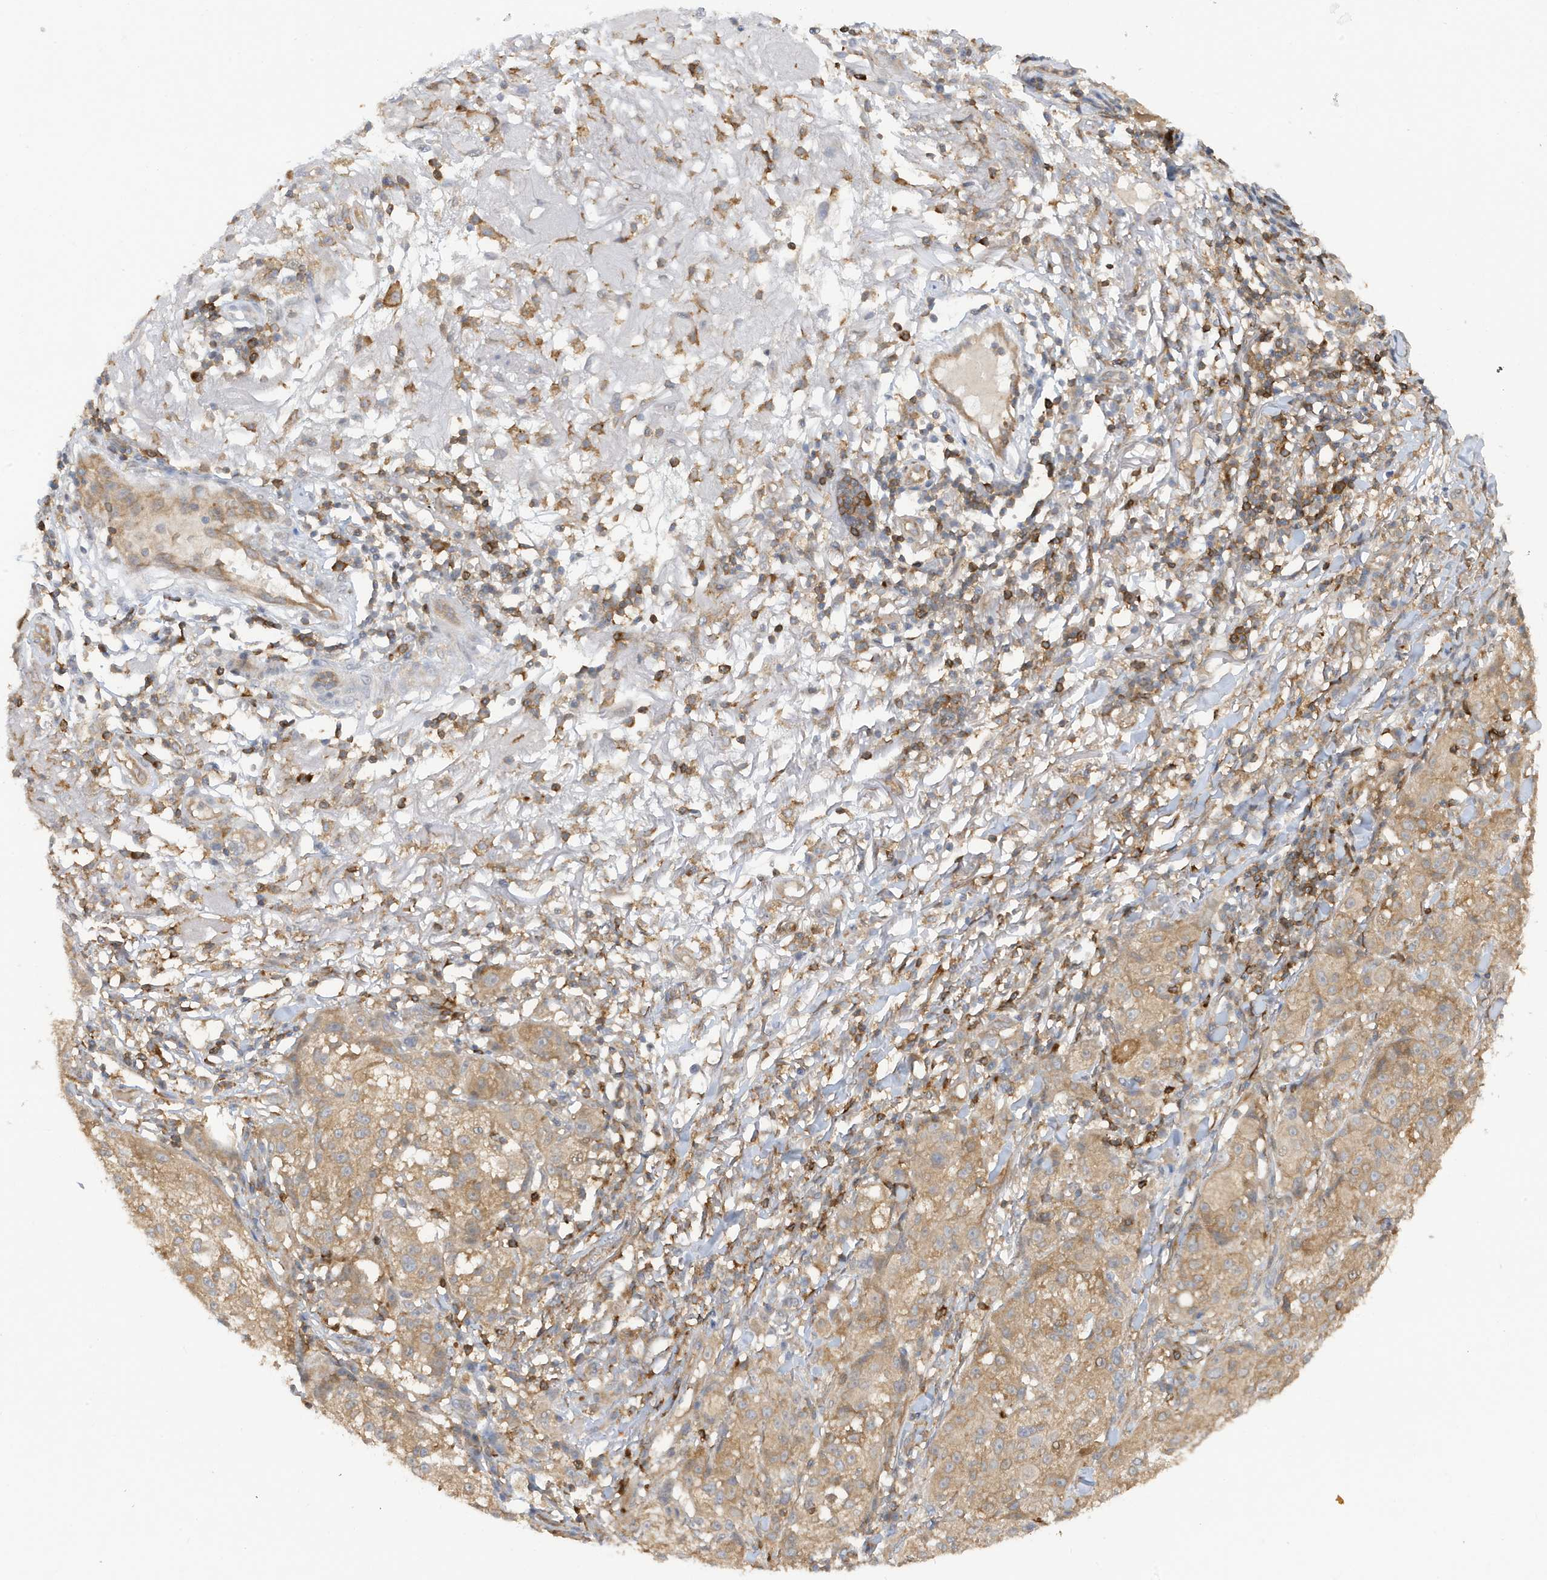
{"staining": {"intensity": "weak", "quantity": ">75%", "location": "cytoplasmic/membranous"}, "tissue": "melanoma", "cell_type": "Tumor cells", "image_type": "cancer", "snomed": [{"axis": "morphology", "description": "Necrosis, NOS"}, {"axis": "morphology", "description": "Malignant melanoma, NOS"}, {"axis": "topography", "description": "Skin"}], "caption": "IHC (DAB (3,3'-diaminobenzidine)) staining of melanoma shows weak cytoplasmic/membranous protein positivity in about >75% of tumor cells.", "gene": "PHACTR2", "patient": {"sex": "female", "age": 87}}